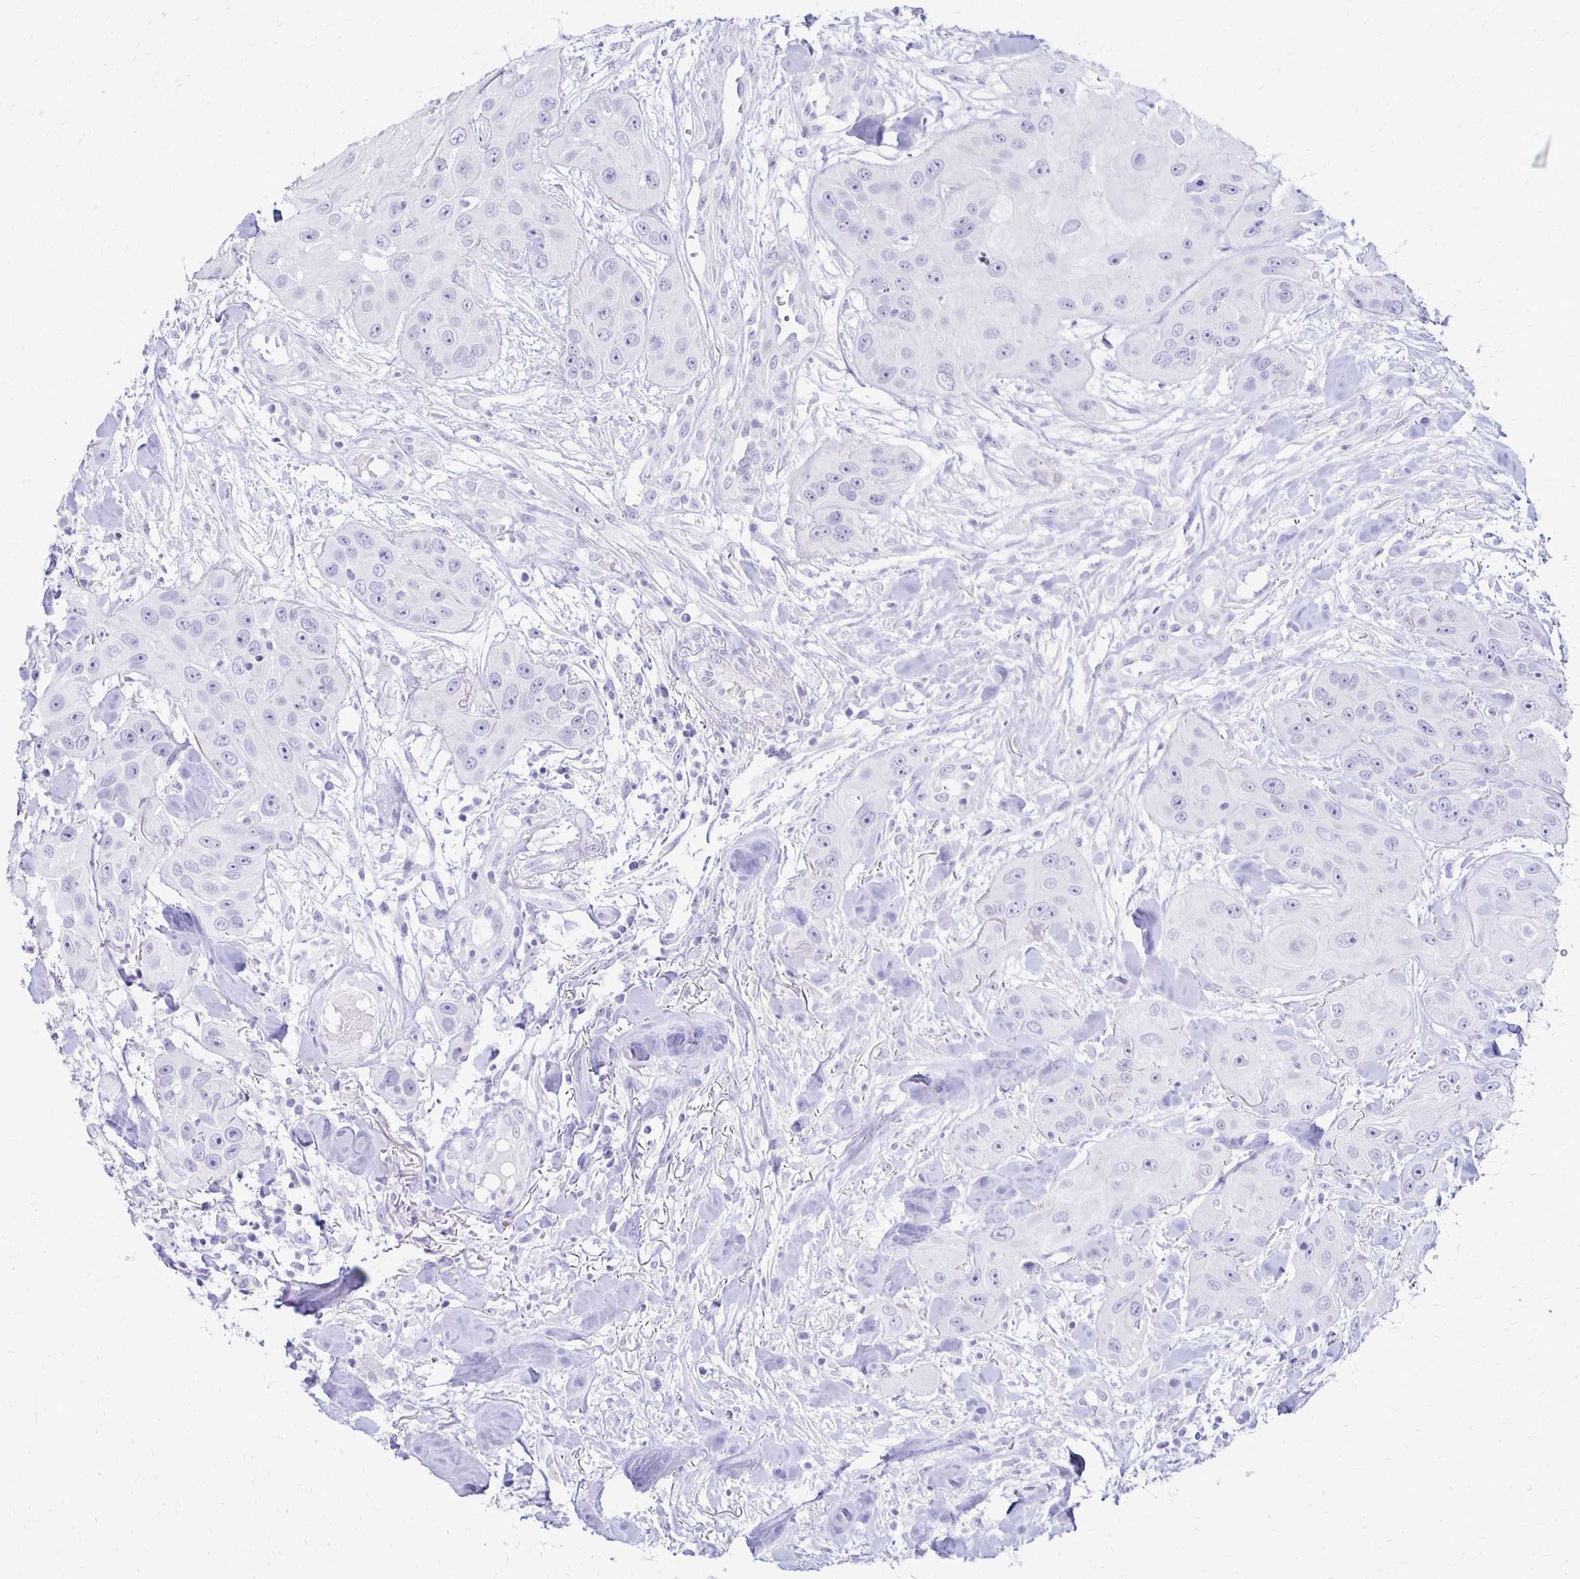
{"staining": {"intensity": "negative", "quantity": "none", "location": "none"}, "tissue": "head and neck cancer", "cell_type": "Tumor cells", "image_type": "cancer", "snomed": [{"axis": "morphology", "description": "Squamous cell carcinoma, NOS"}, {"axis": "topography", "description": "Oral tissue"}, {"axis": "topography", "description": "Head-Neck"}], "caption": "DAB immunohistochemical staining of head and neck cancer (squamous cell carcinoma) demonstrates no significant expression in tumor cells.", "gene": "RYR1", "patient": {"sex": "male", "age": 77}}